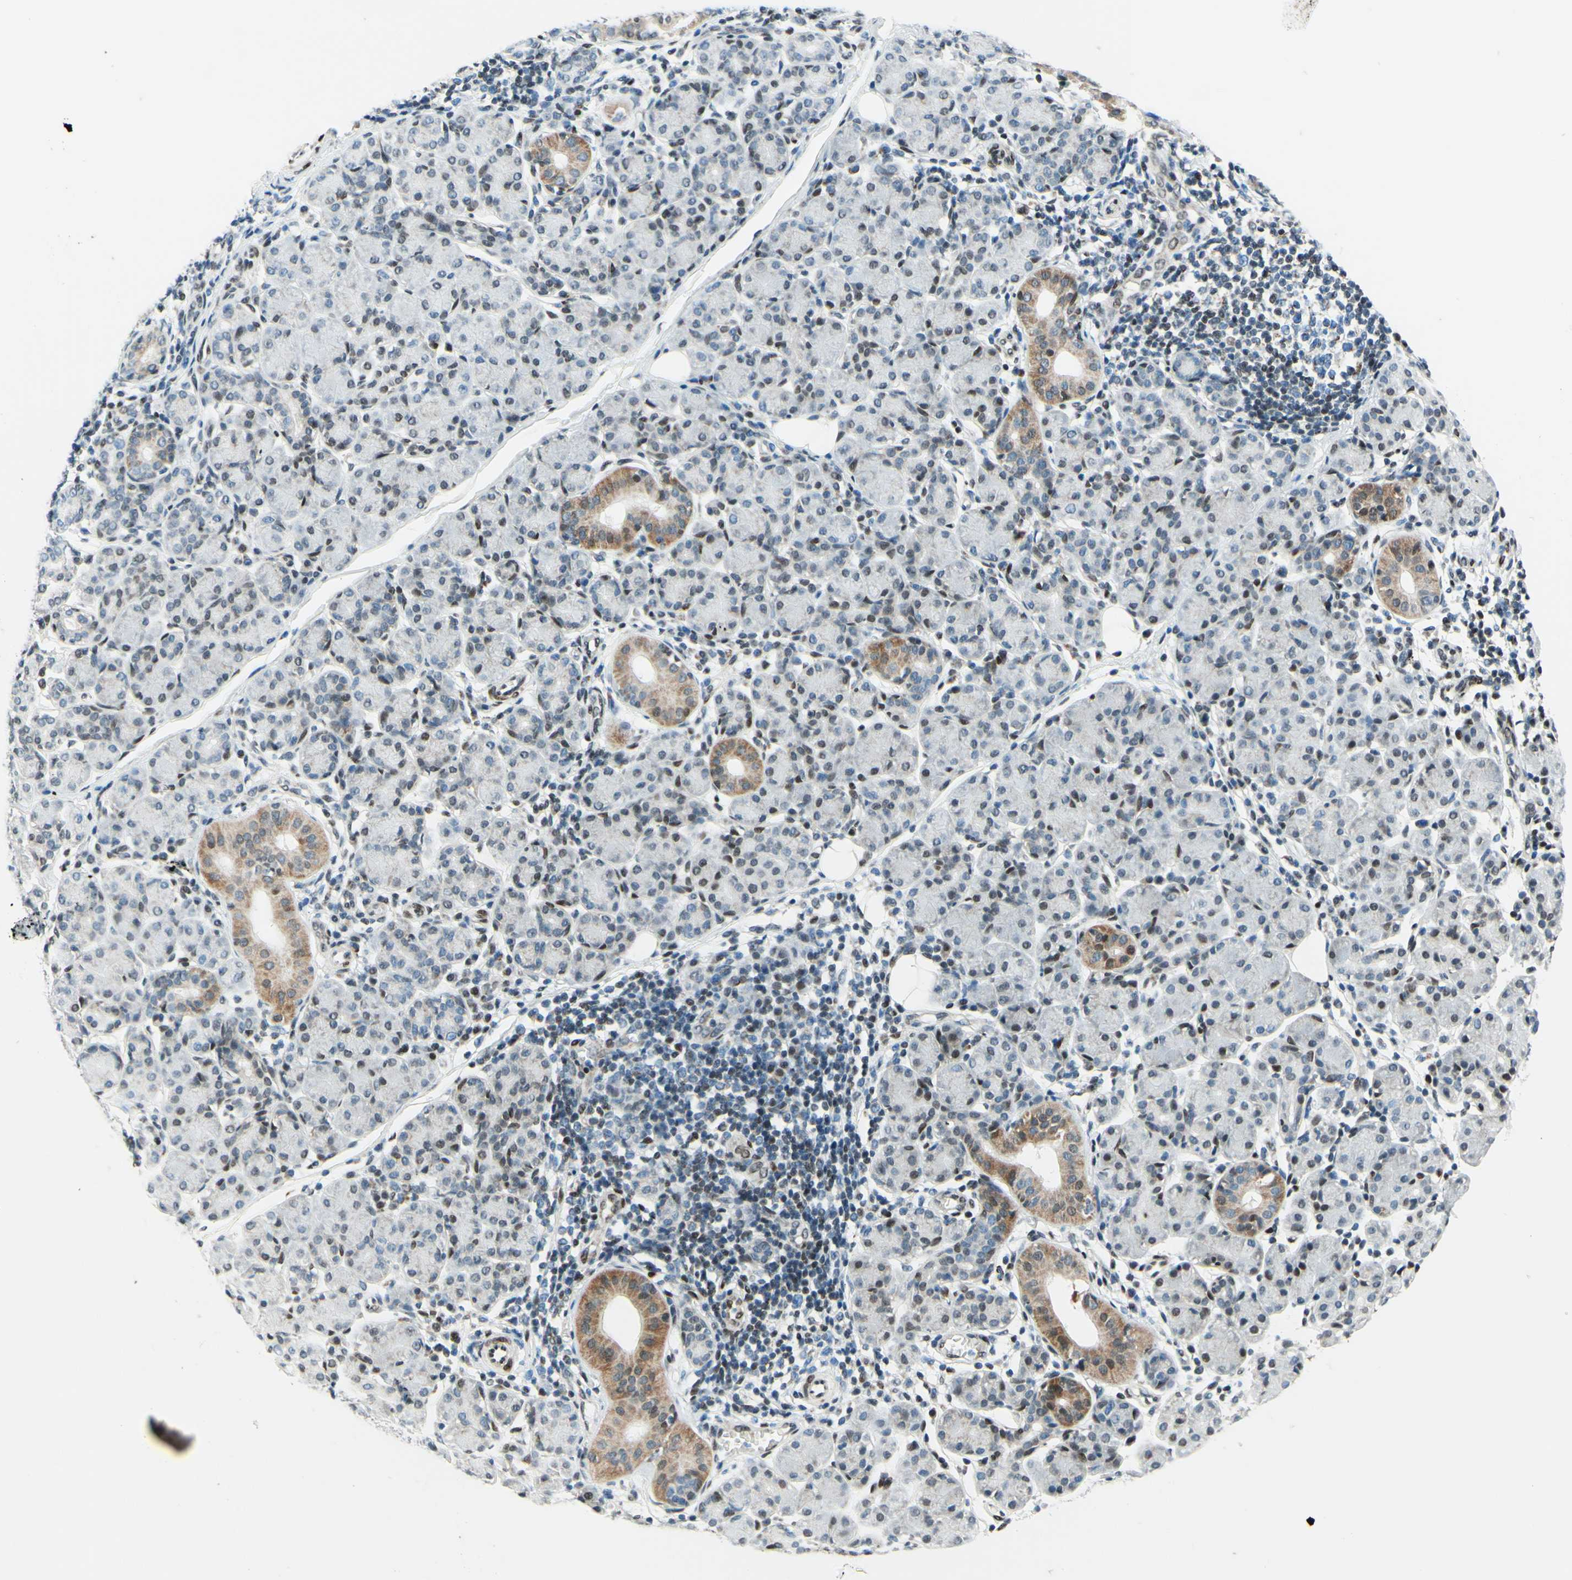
{"staining": {"intensity": "moderate", "quantity": ">75%", "location": "cytoplasmic/membranous,nuclear"}, "tissue": "salivary gland", "cell_type": "Glandular cells", "image_type": "normal", "snomed": [{"axis": "morphology", "description": "Normal tissue, NOS"}, {"axis": "morphology", "description": "Inflammation, NOS"}, {"axis": "topography", "description": "Lymph node"}, {"axis": "topography", "description": "Salivary gland"}], "caption": "IHC image of benign salivary gland: salivary gland stained using immunohistochemistry (IHC) exhibits medium levels of moderate protein expression localized specifically in the cytoplasmic/membranous,nuclear of glandular cells, appearing as a cytoplasmic/membranous,nuclear brown color.", "gene": "CBX7", "patient": {"sex": "male", "age": 3}}